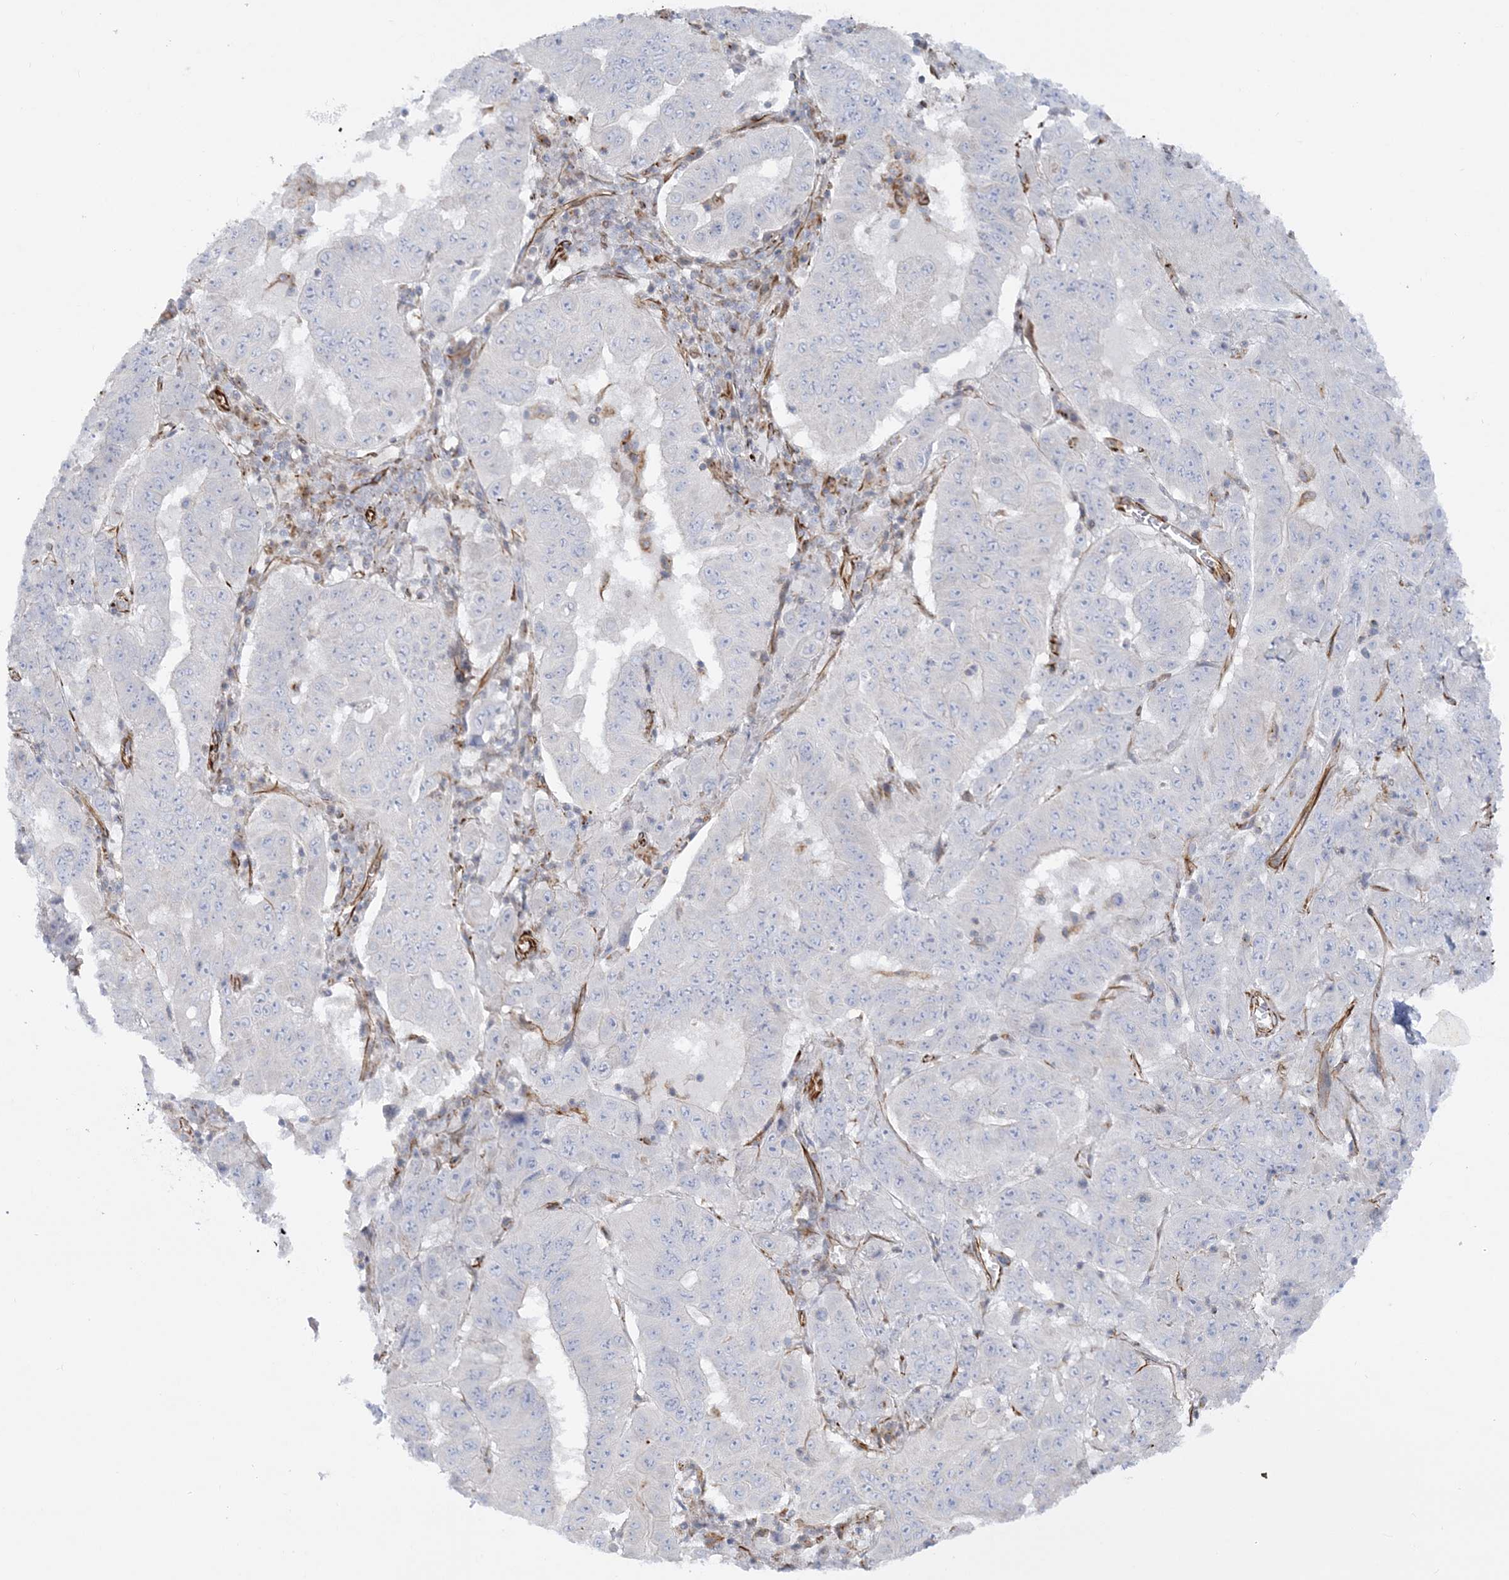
{"staining": {"intensity": "negative", "quantity": "none", "location": "none"}, "tissue": "pancreatic cancer", "cell_type": "Tumor cells", "image_type": "cancer", "snomed": [{"axis": "morphology", "description": "Adenocarcinoma, NOS"}, {"axis": "topography", "description": "Pancreas"}], "caption": "DAB immunohistochemical staining of pancreatic cancer demonstrates no significant expression in tumor cells.", "gene": "SCLT1", "patient": {"sex": "male", "age": 63}}